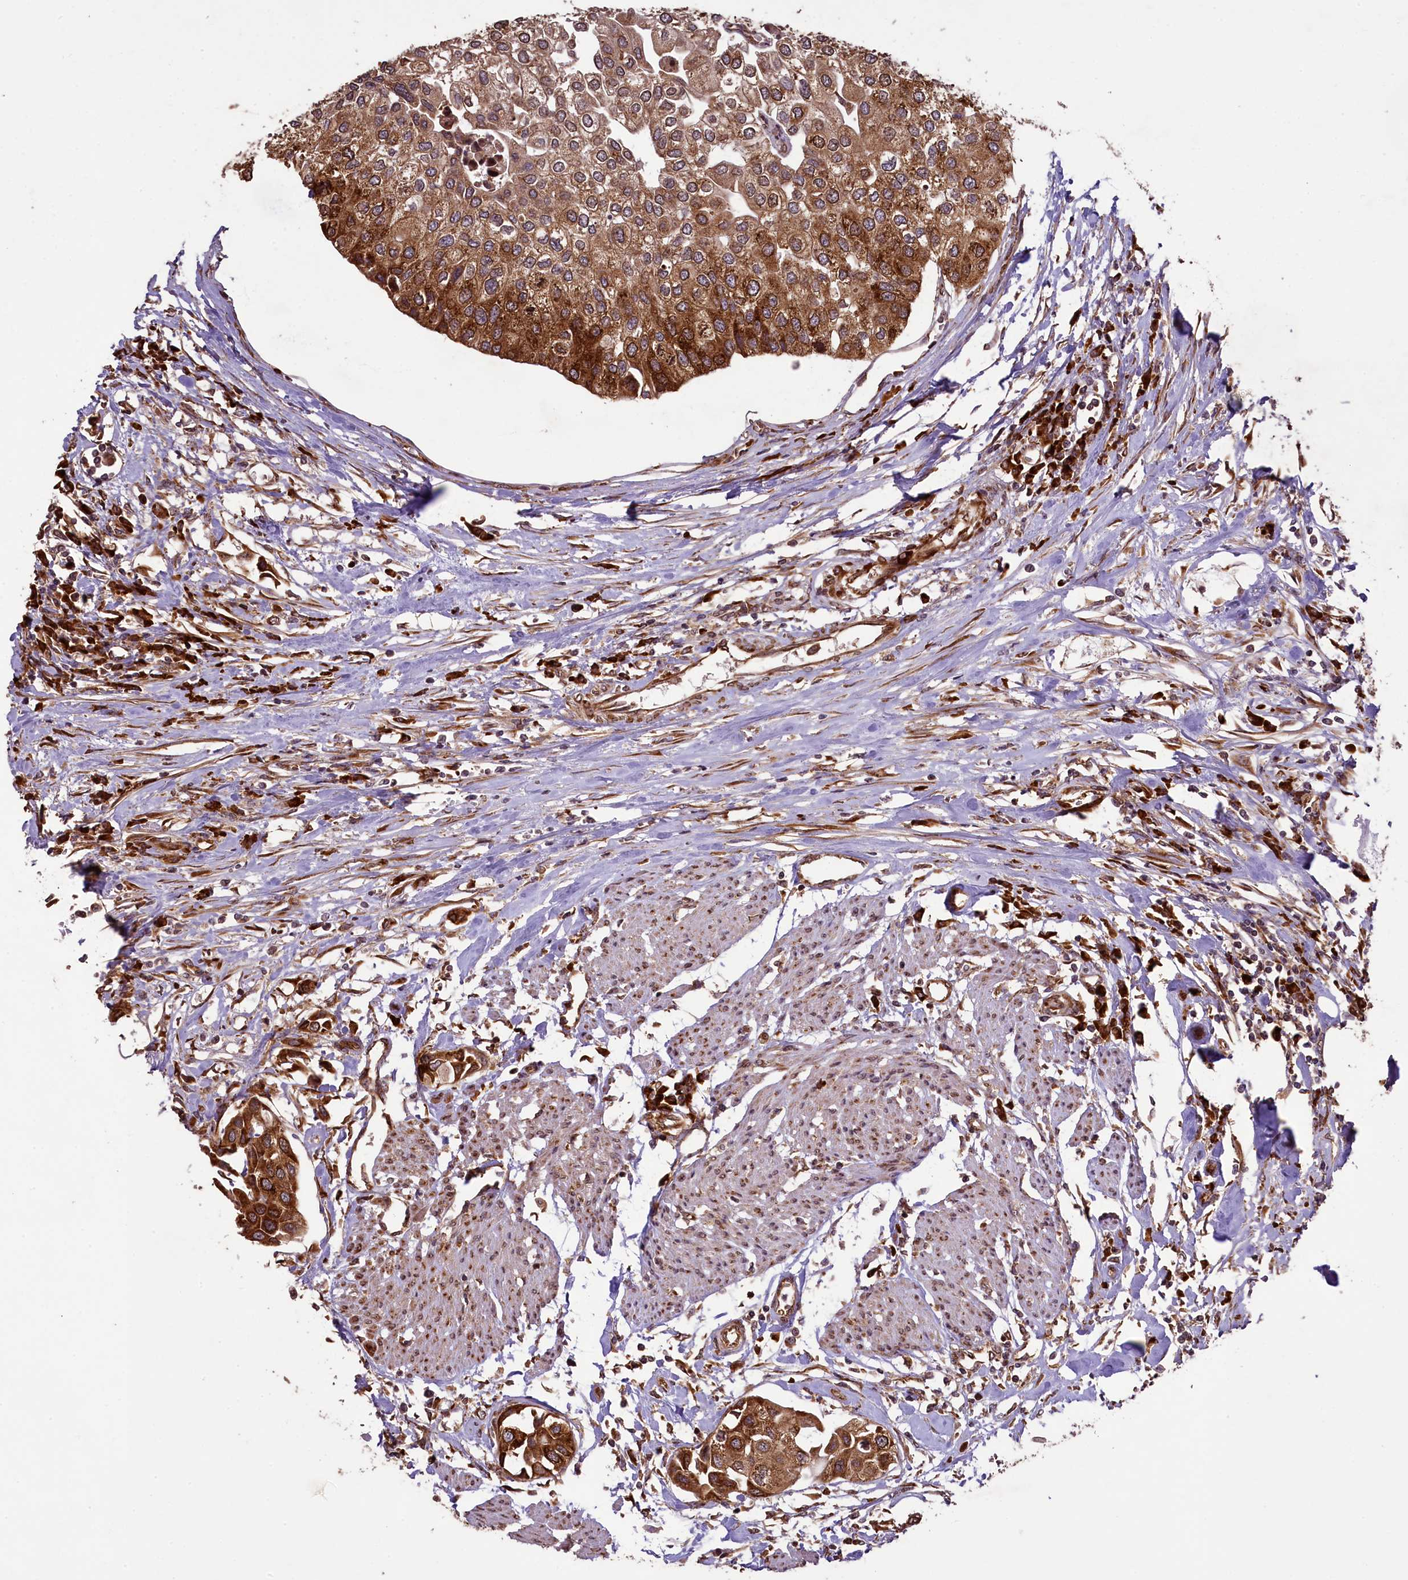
{"staining": {"intensity": "strong", "quantity": ">75%", "location": "cytoplasmic/membranous"}, "tissue": "urothelial cancer", "cell_type": "Tumor cells", "image_type": "cancer", "snomed": [{"axis": "morphology", "description": "Urothelial carcinoma, High grade"}, {"axis": "topography", "description": "Urinary bladder"}], "caption": "Tumor cells reveal strong cytoplasmic/membranous expression in approximately >75% of cells in urothelial cancer.", "gene": "LARP4", "patient": {"sex": "male", "age": 64}}